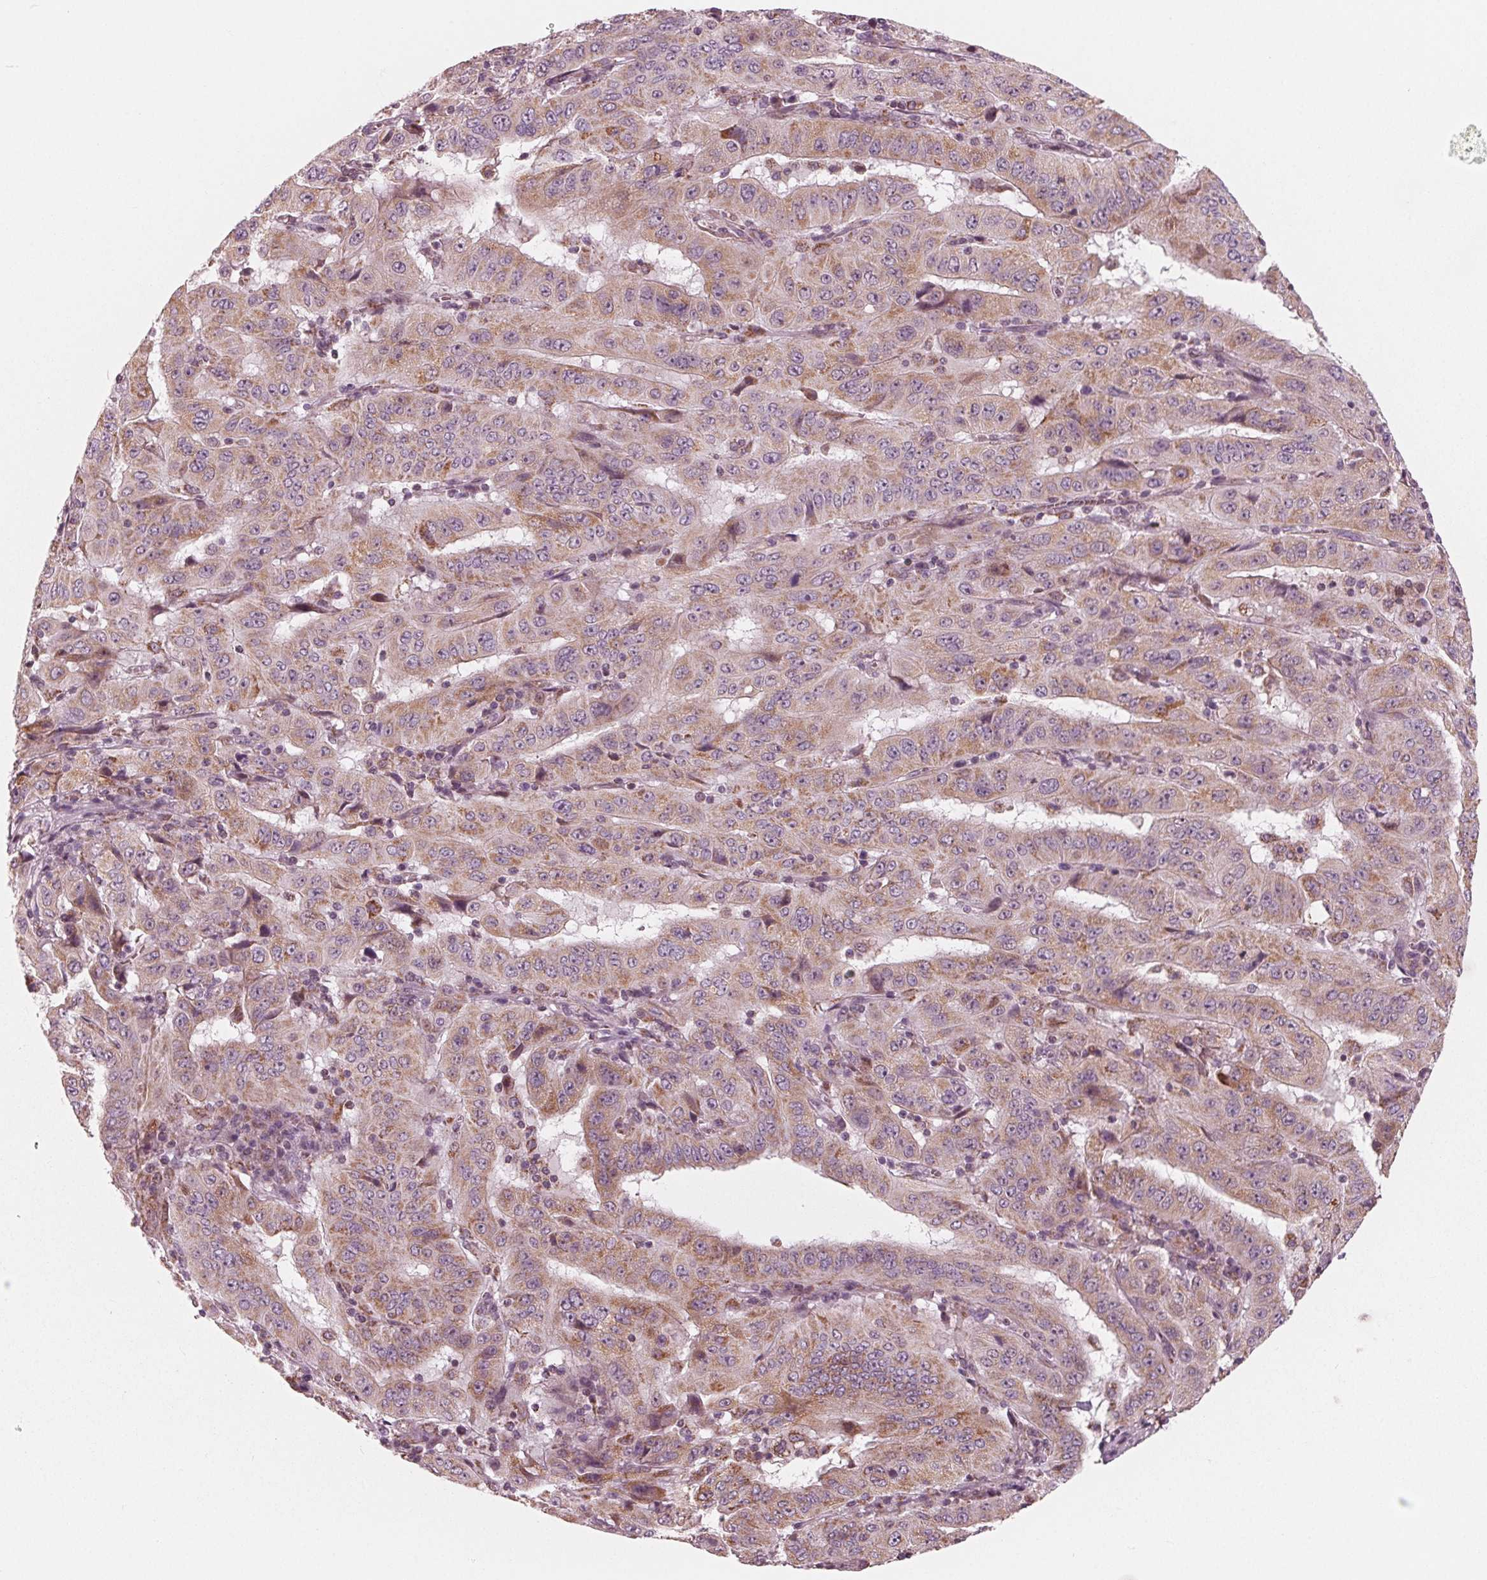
{"staining": {"intensity": "moderate", "quantity": "25%-75%", "location": "cytoplasmic/membranous"}, "tissue": "pancreatic cancer", "cell_type": "Tumor cells", "image_type": "cancer", "snomed": [{"axis": "morphology", "description": "Adenocarcinoma, NOS"}, {"axis": "topography", "description": "Pancreas"}], "caption": "Adenocarcinoma (pancreatic) stained with IHC demonstrates moderate cytoplasmic/membranous expression in about 25%-75% of tumor cells.", "gene": "DCAF4L2", "patient": {"sex": "male", "age": 63}}